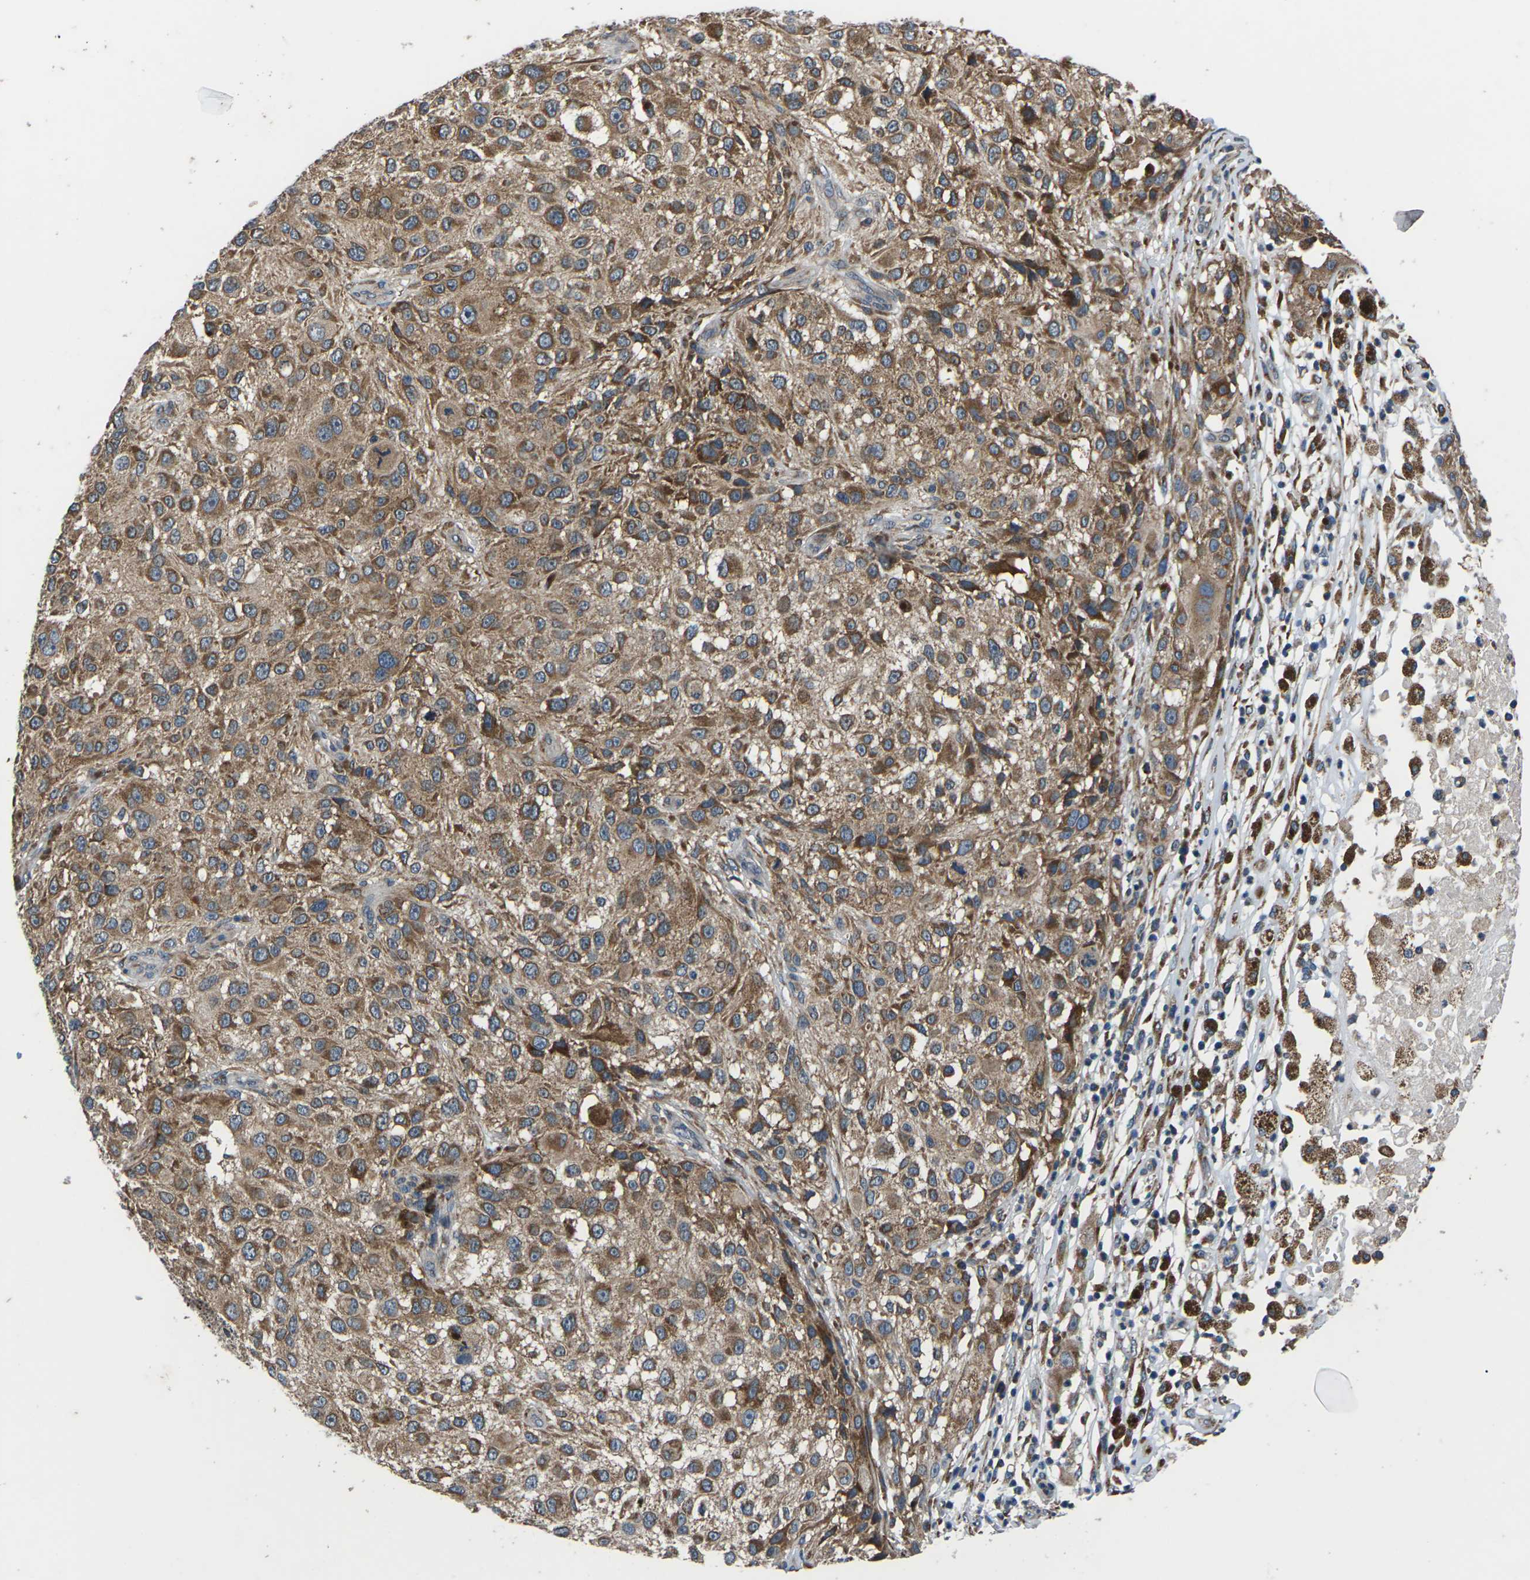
{"staining": {"intensity": "moderate", "quantity": ">75%", "location": "cytoplasmic/membranous"}, "tissue": "melanoma", "cell_type": "Tumor cells", "image_type": "cancer", "snomed": [{"axis": "morphology", "description": "Necrosis, NOS"}, {"axis": "morphology", "description": "Malignant melanoma, NOS"}, {"axis": "topography", "description": "Skin"}], "caption": "Tumor cells exhibit moderate cytoplasmic/membranous staining in about >75% of cells in malignant melanoma.", "gene": "GABRP", "patient": {"sex": "female", "age": 87}}